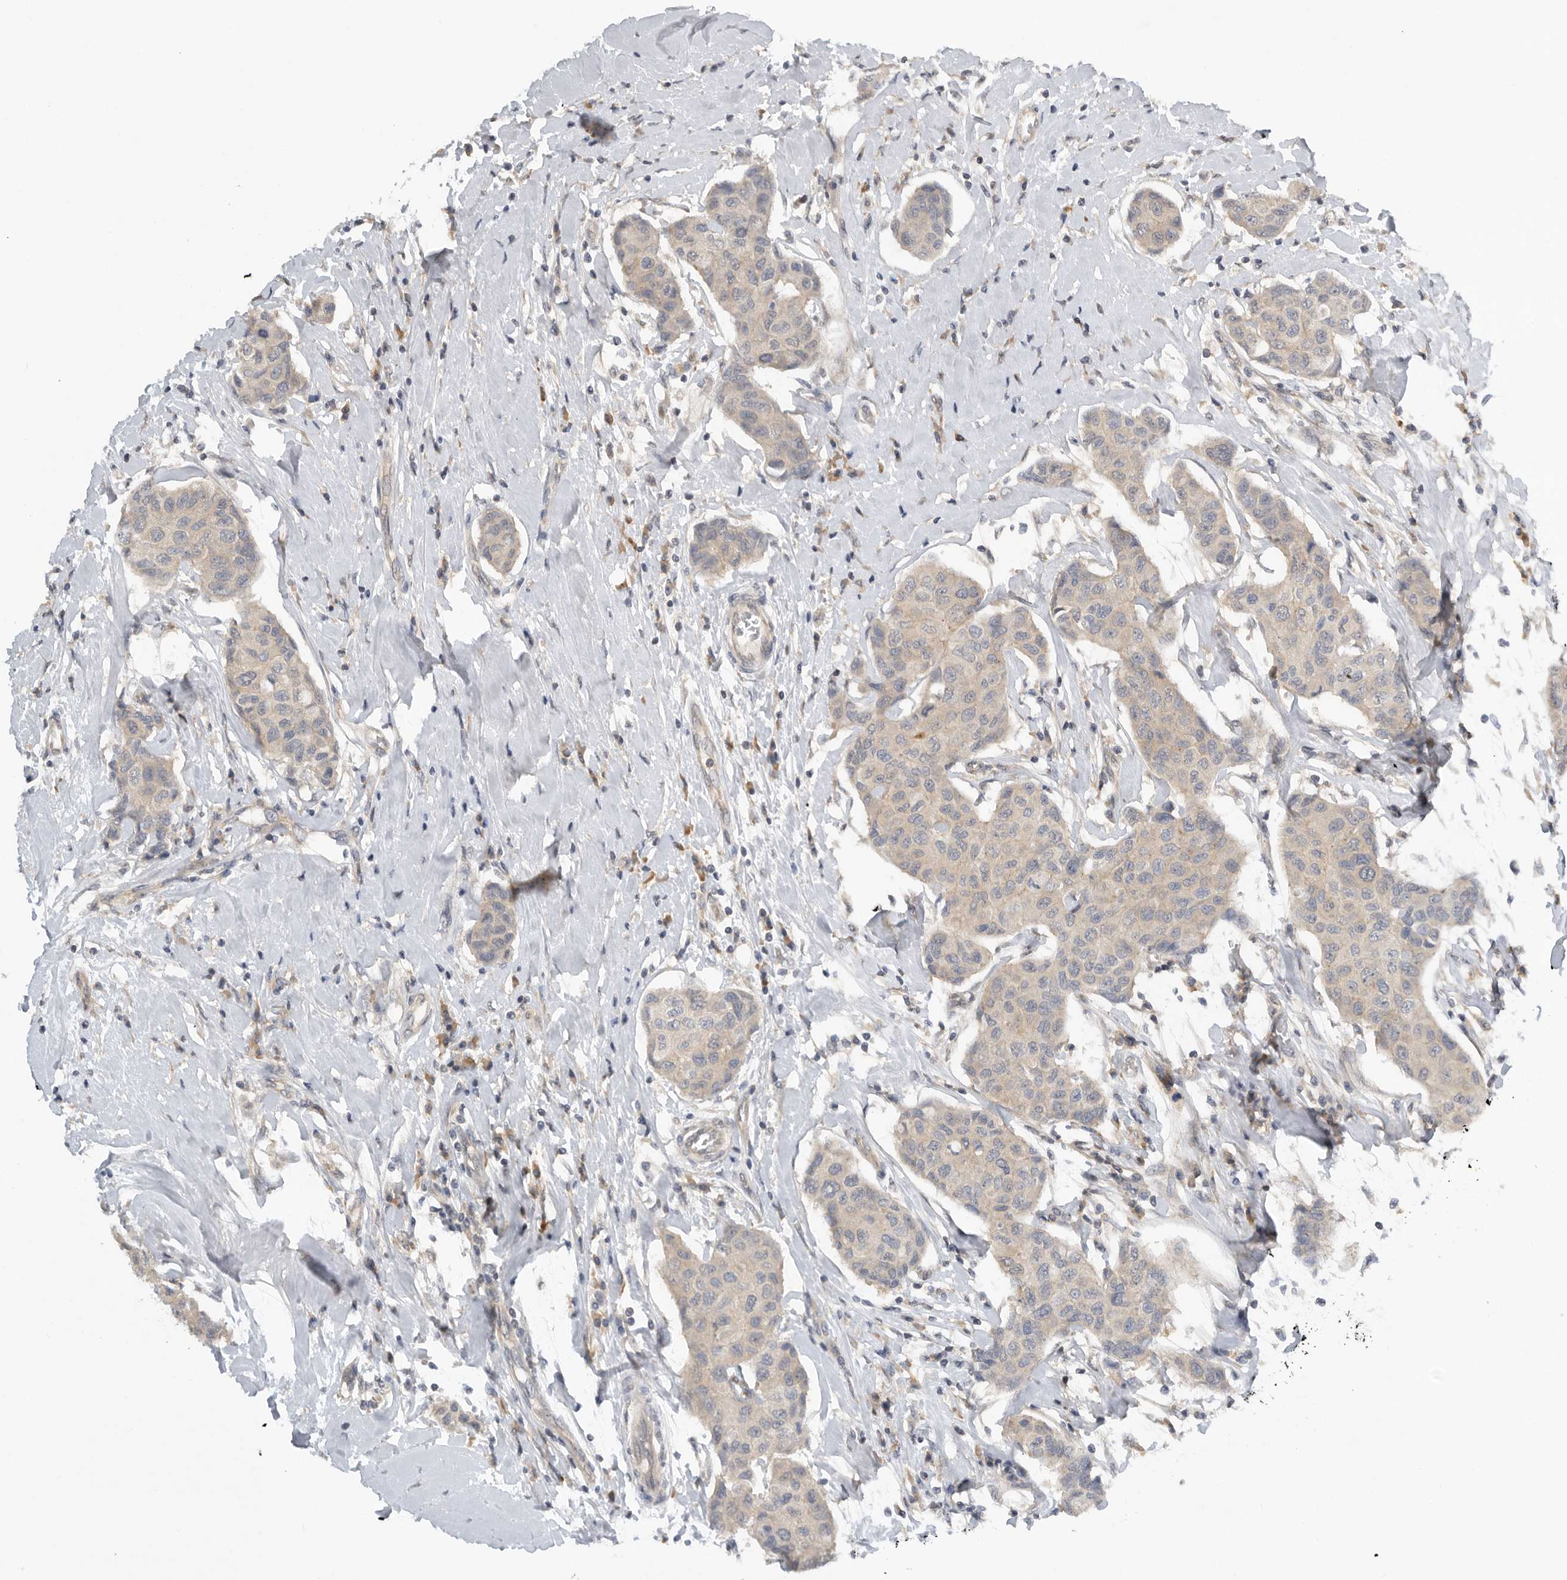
{"staining": {"intensity": "weak", "quantity": ">75%", "location": "cytoplasmic/membranous"}, "tissue": "breast cancer", "cell_type": "Tumor cells", "image_type": "cancer", "snomed": [{"axis": "morphology", "description": "Duct carcinoma"}, {"axis": "topography", "description": "Breast"}], "caption": "Weak cytoplasmic/membranous staining is present in about >75% of tumor cells in invasive ductal carcinoma (breast).", "gene": "AASDHPPT", "patient": {"sex": "female", "age": 80}}